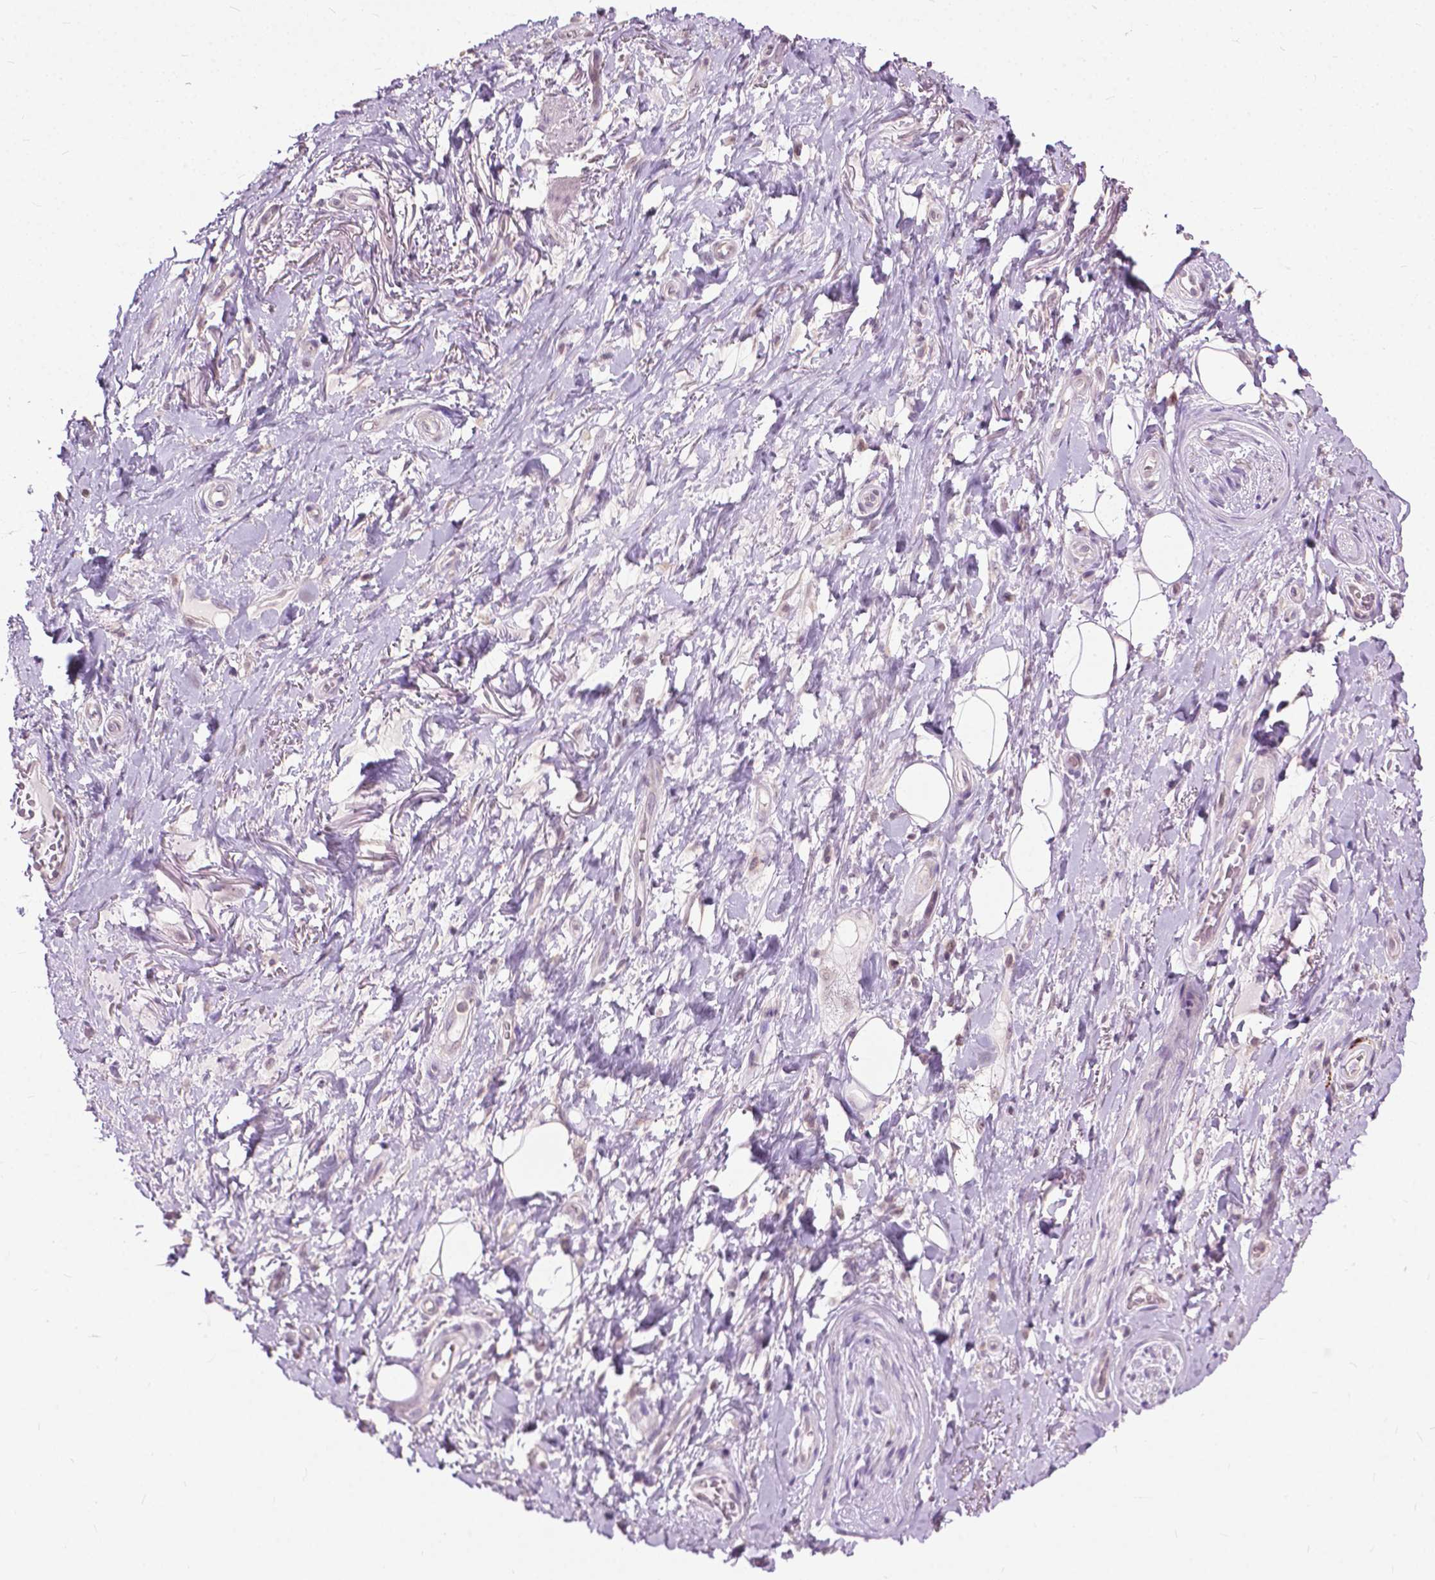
{"staining": {"intensity": "weak", "quantity": "<25%", "location": "cytoplasmic/membranous"}, "tissue": "adipose tissue", "cell_type": "Adipocytes", "image_type": "normal", "snomed": [{"axis": "morphology", "description": "Normal tissue, NOS"}, {"axis": "topography", "description": "Anal"}, {"axis": "topography", "description": "Peripheral nerve tissue"}], "caption": "This histopathology image is of unremarkable adipose tissue stained with immunohistochemistry to label a protein in brown with the nuclei are counter-stained blue. There is no expression in adipocytes.", "gene": "TTC9B", "patient": {"sex": "male", "age": 53}}